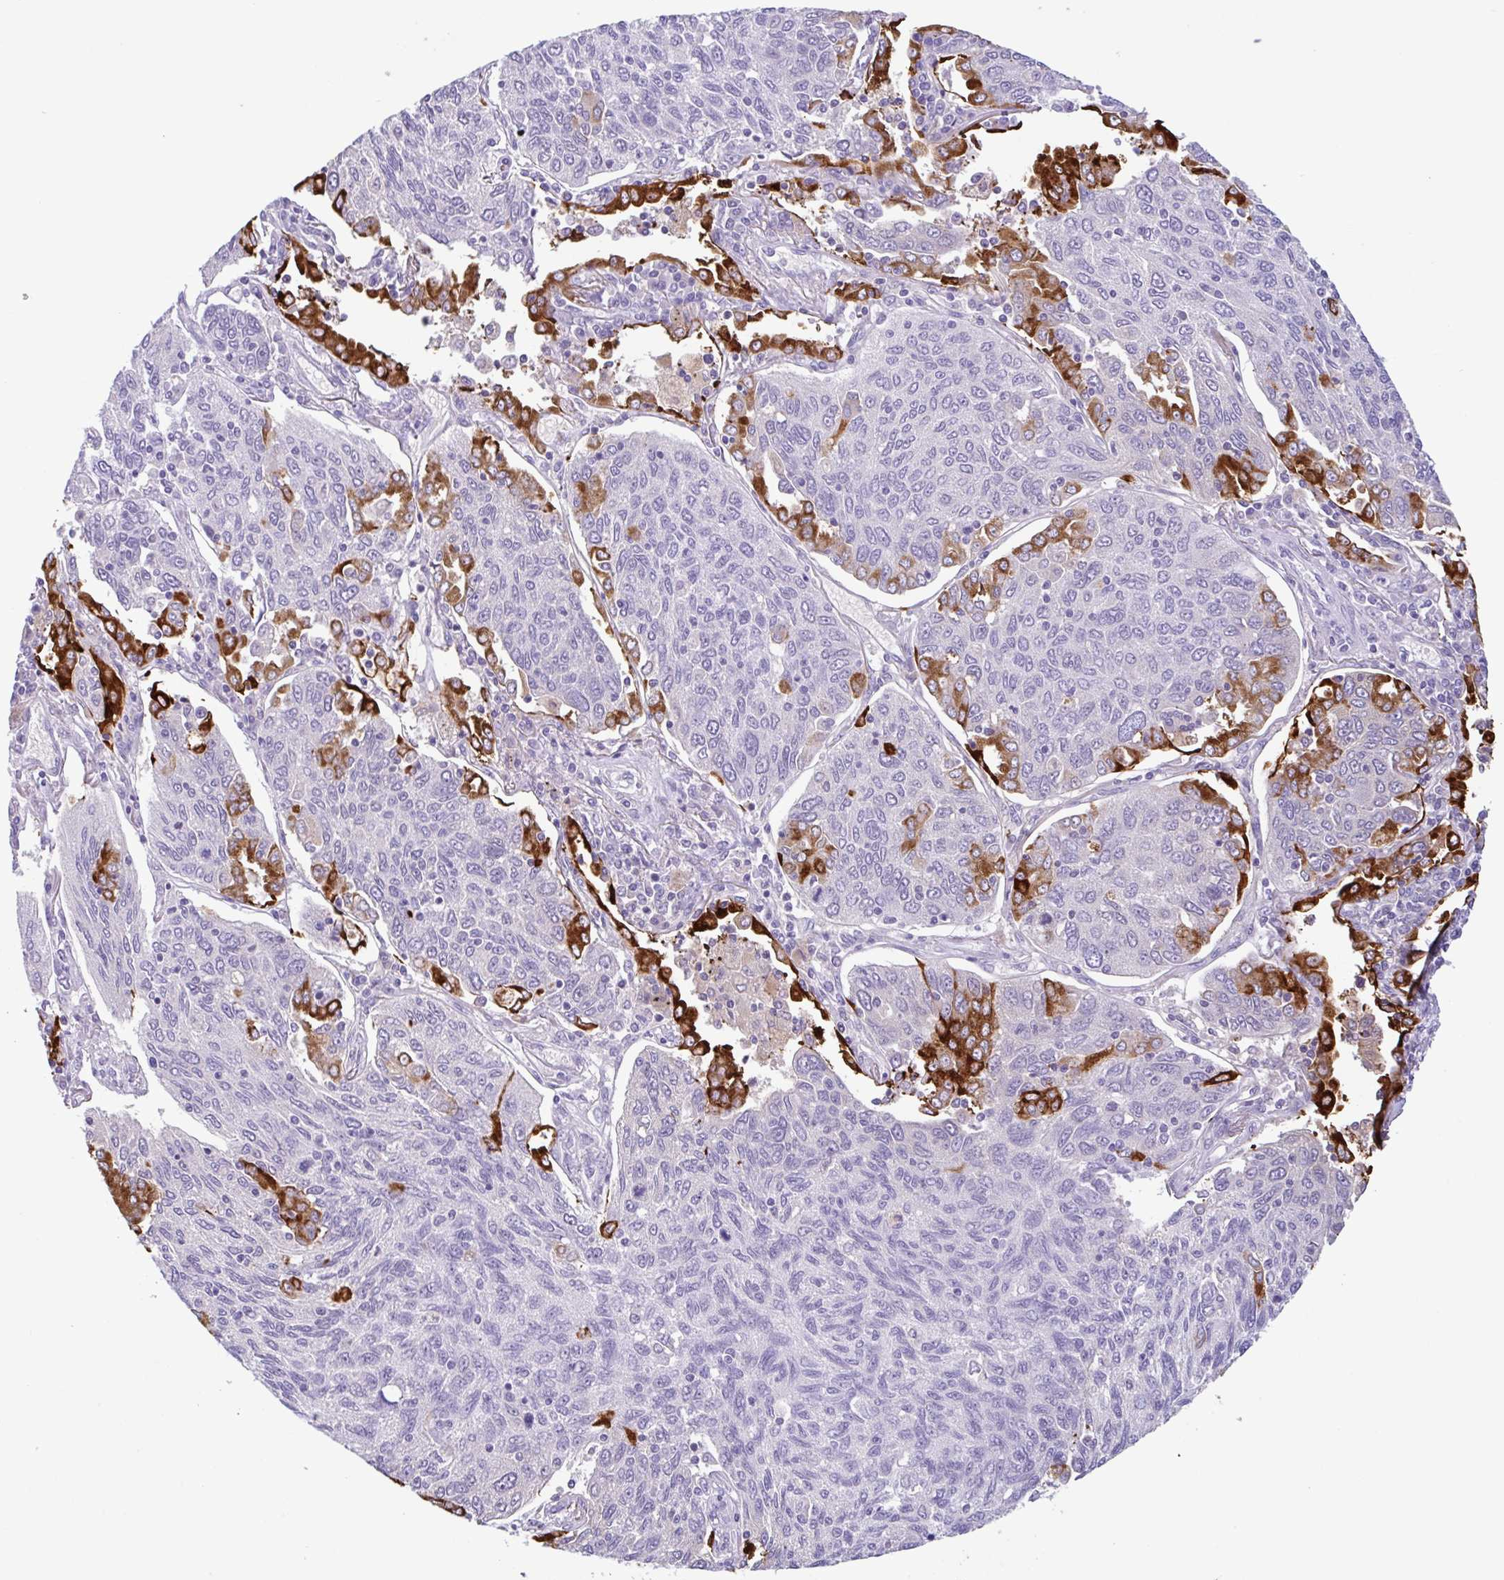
{"staining": {"intensity": "strong", "quantity": "<25%", "location": "cytoplasmic/membranous"}, "tissue": "lung cancer", "cell_type": "Tumor cells", "image_type": "cancer", "snomed": [{"axis": "morphology", "description": "Squamous cell carcinoma, NOS"}, {"axis": "topography", "description": "Lung"}], "caption": "A micrograph showing strong cytoplasmic/membranous positivity in approximately <25% of tumor cells in lung squamous cell carcinoma, as visualized by brown immunohistochemical staining.", "gene": "CTSE", "patient": {"sex": "female", "age": 66}}